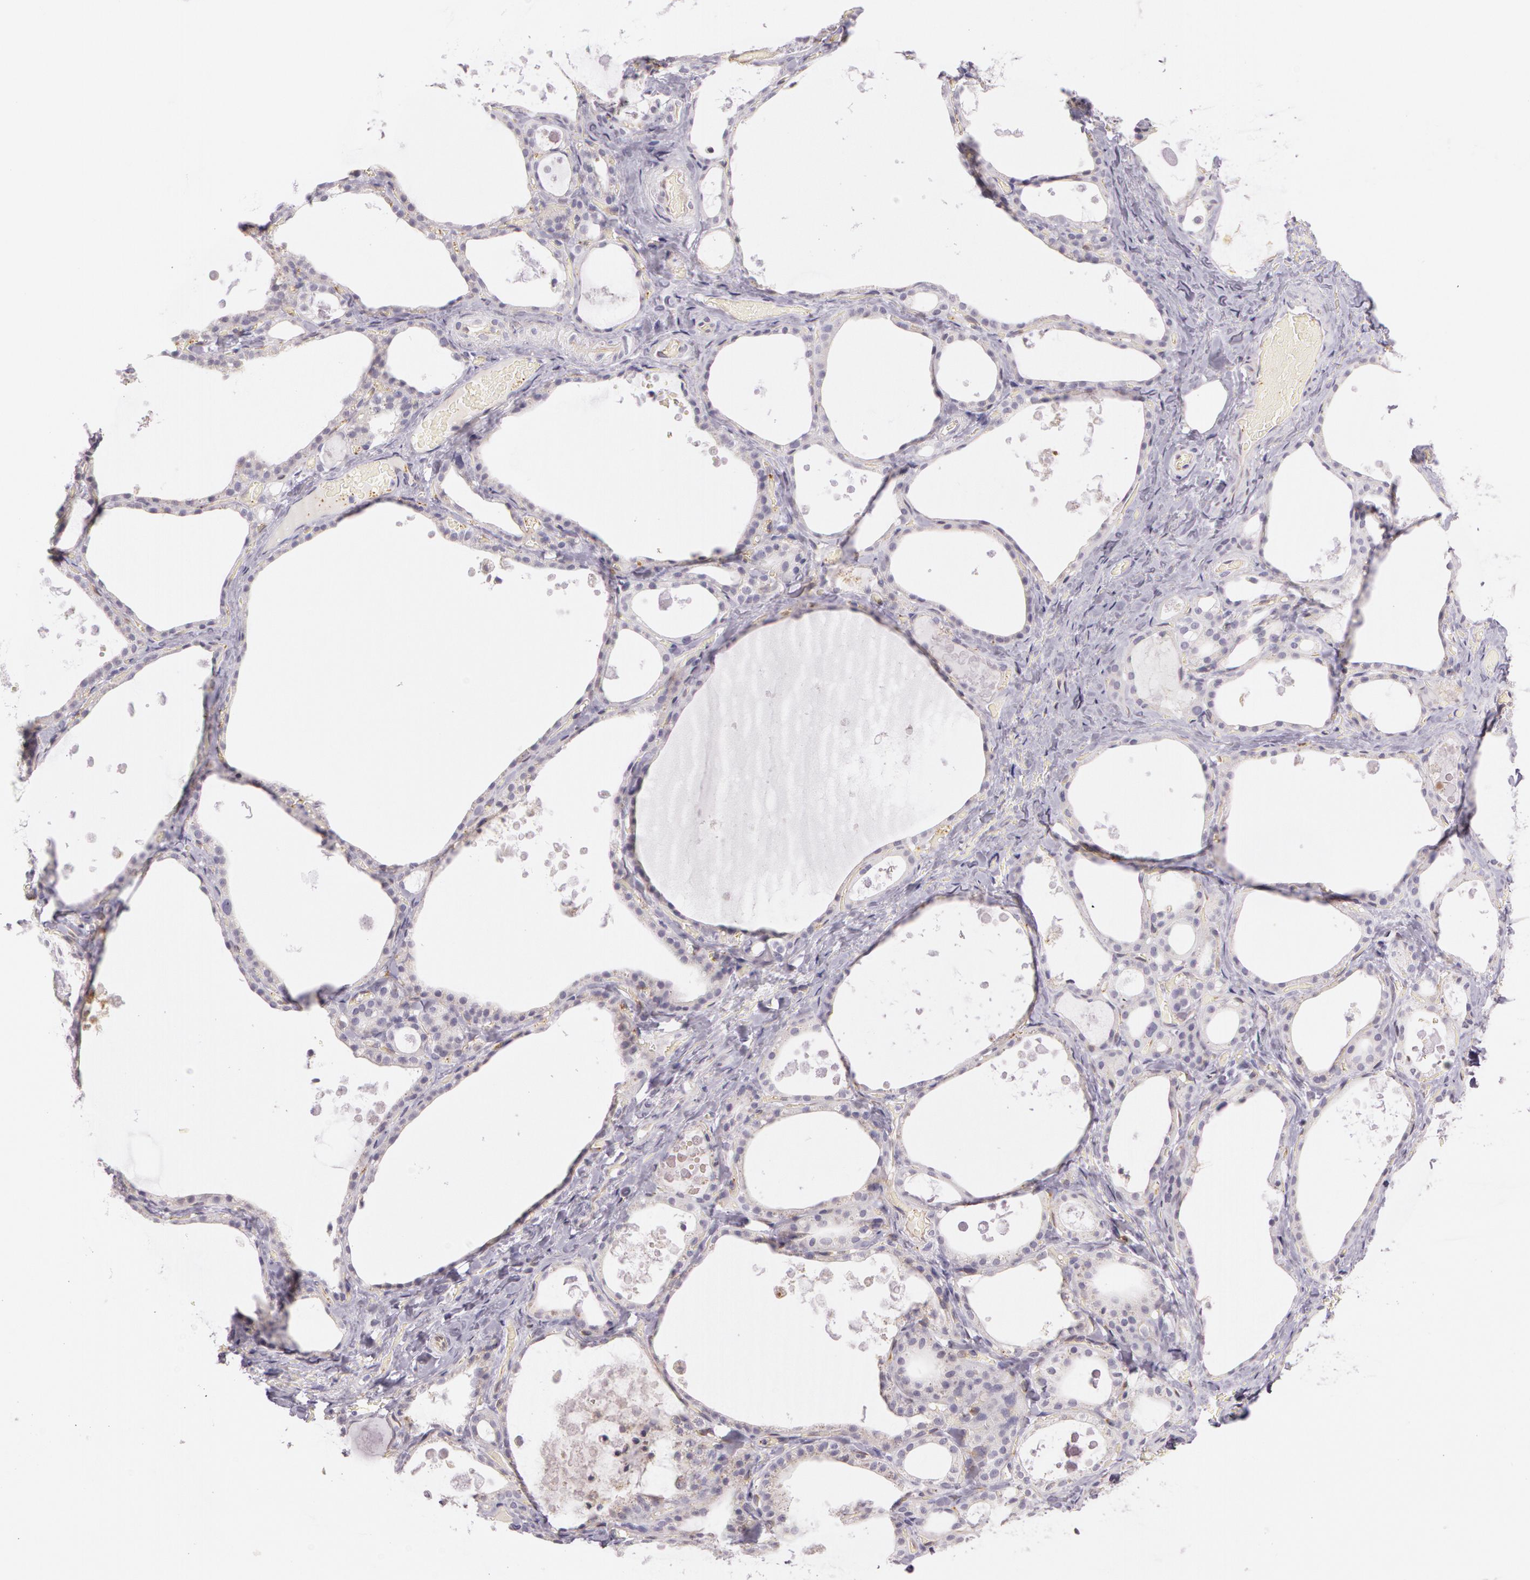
{"staining": {"intensity": "weak", "quantity": "25%-75%", "location": "cytoplasmic/membranous"}, "tissue": "thyroid gland", "cell_type": "Glandular cells", "image_type": "normal", "snomed": [{"axis": "morphology", "description": "Normal tissue, NOS"}, {"axis": "topography", "description": "Thyroid gland"}], "caption": "Immunohistochemical staining of normal thyroid gland reveals weak cytoplasmic/membranous protein staining in about 25%-75% of glandular cells.", "gene": "APP", "patient": {"sex": "male", "age": 61}}